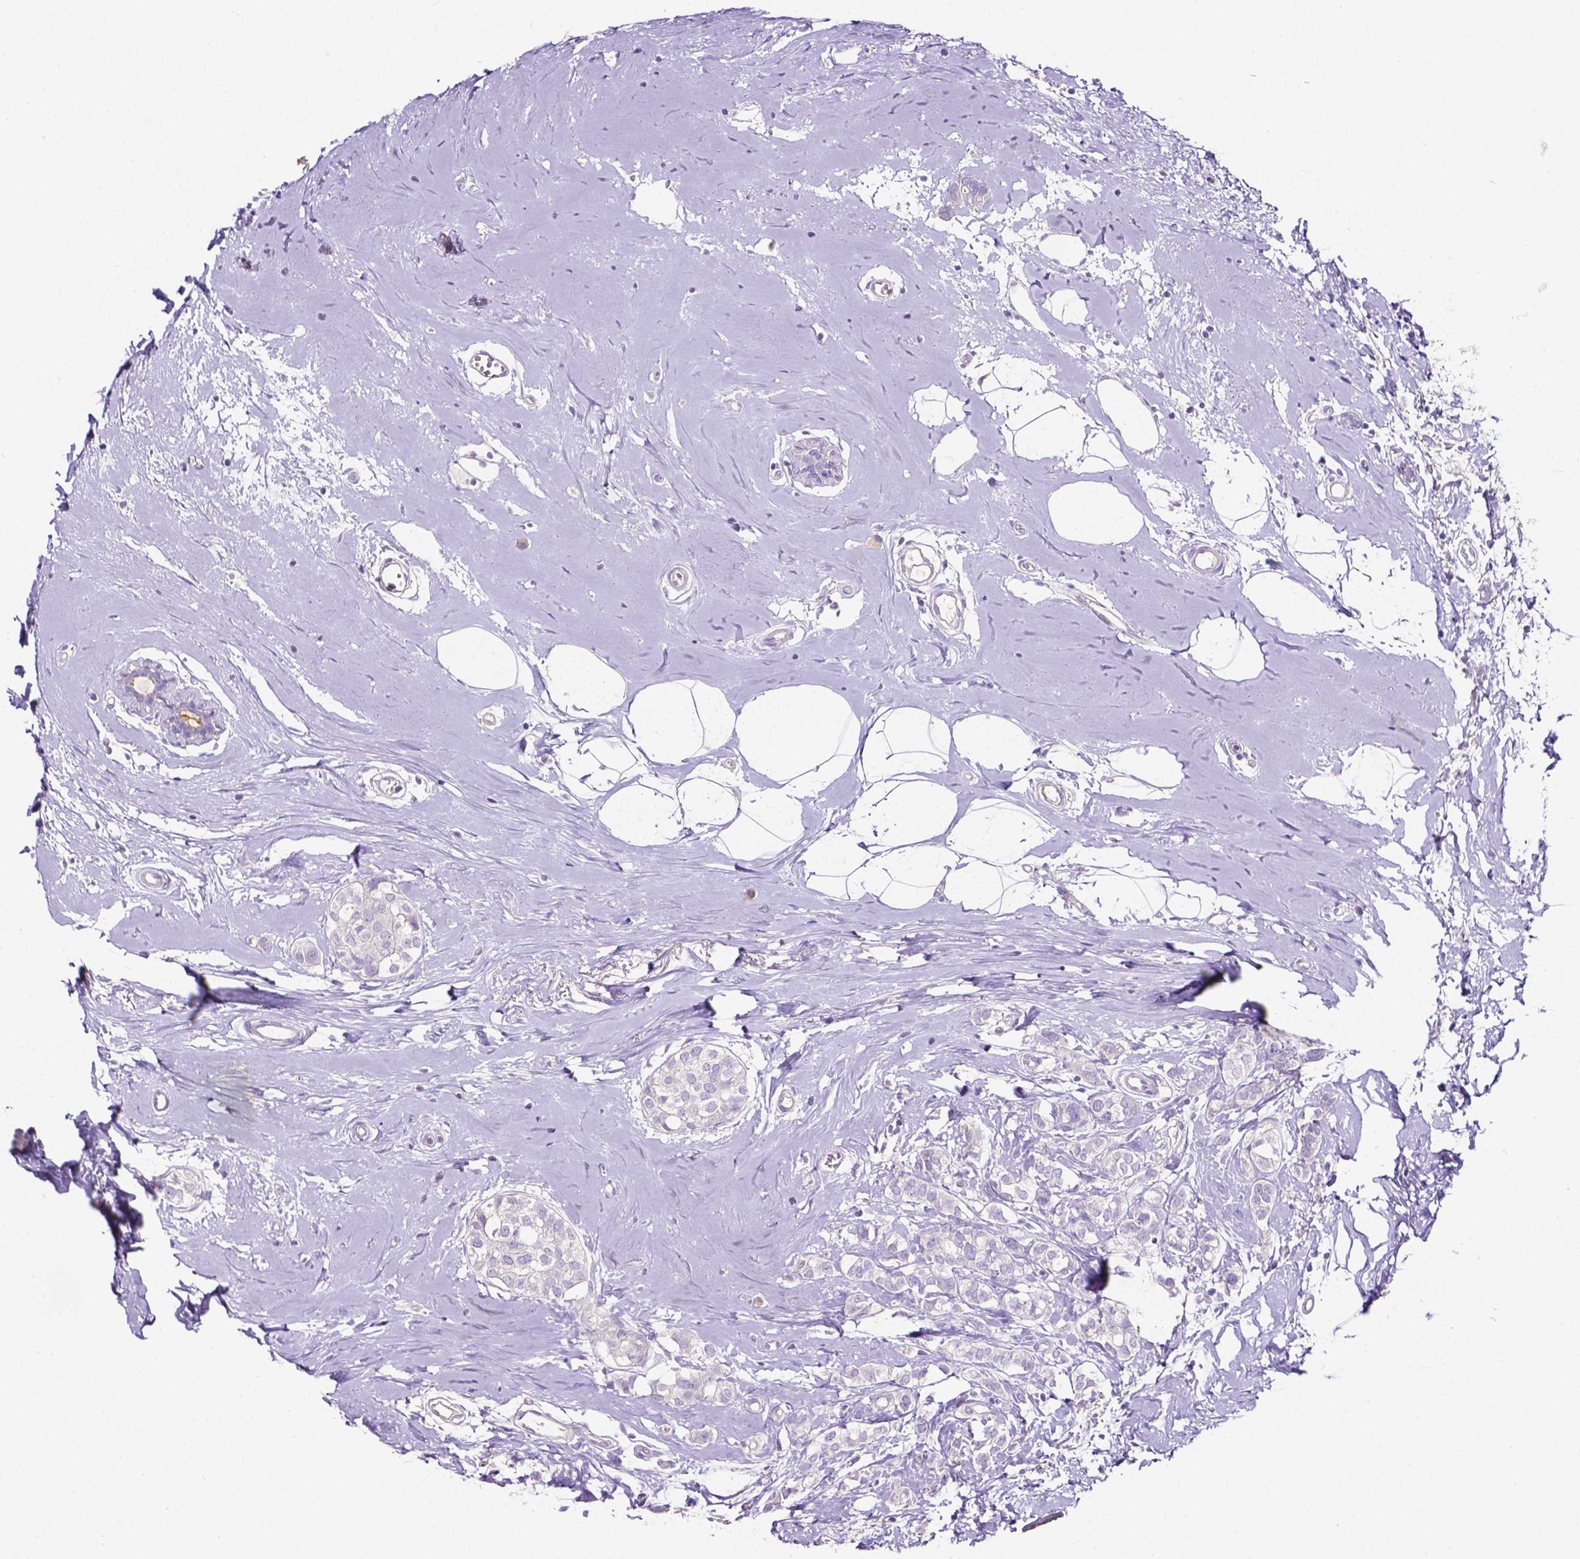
{"staining": {"intensity": "negative", "quantity": "none", "location": "none"}, "tissue": "breast cancer", "cell_type": "Tumor cells", "image_type": "cancer", "snomed": [{"axis": "morphology", "description": "Duct carcinoma"}, {"axis": "topography", "description": "Breast"}], "caption": "Immunohistochemistry photomicrograph of neoplastic tissue: breast cancer (infiltrating ductal carcinoma) stained with DAB (3,3'-diaminobenzidine) reveals no significant protein staining in tumor cells. (DAB immunohistochemistry visualized using brightfield microscopy, high magnification).", "gene": "SLC22A2", "patient": {"sex": "female", "age": 40}}